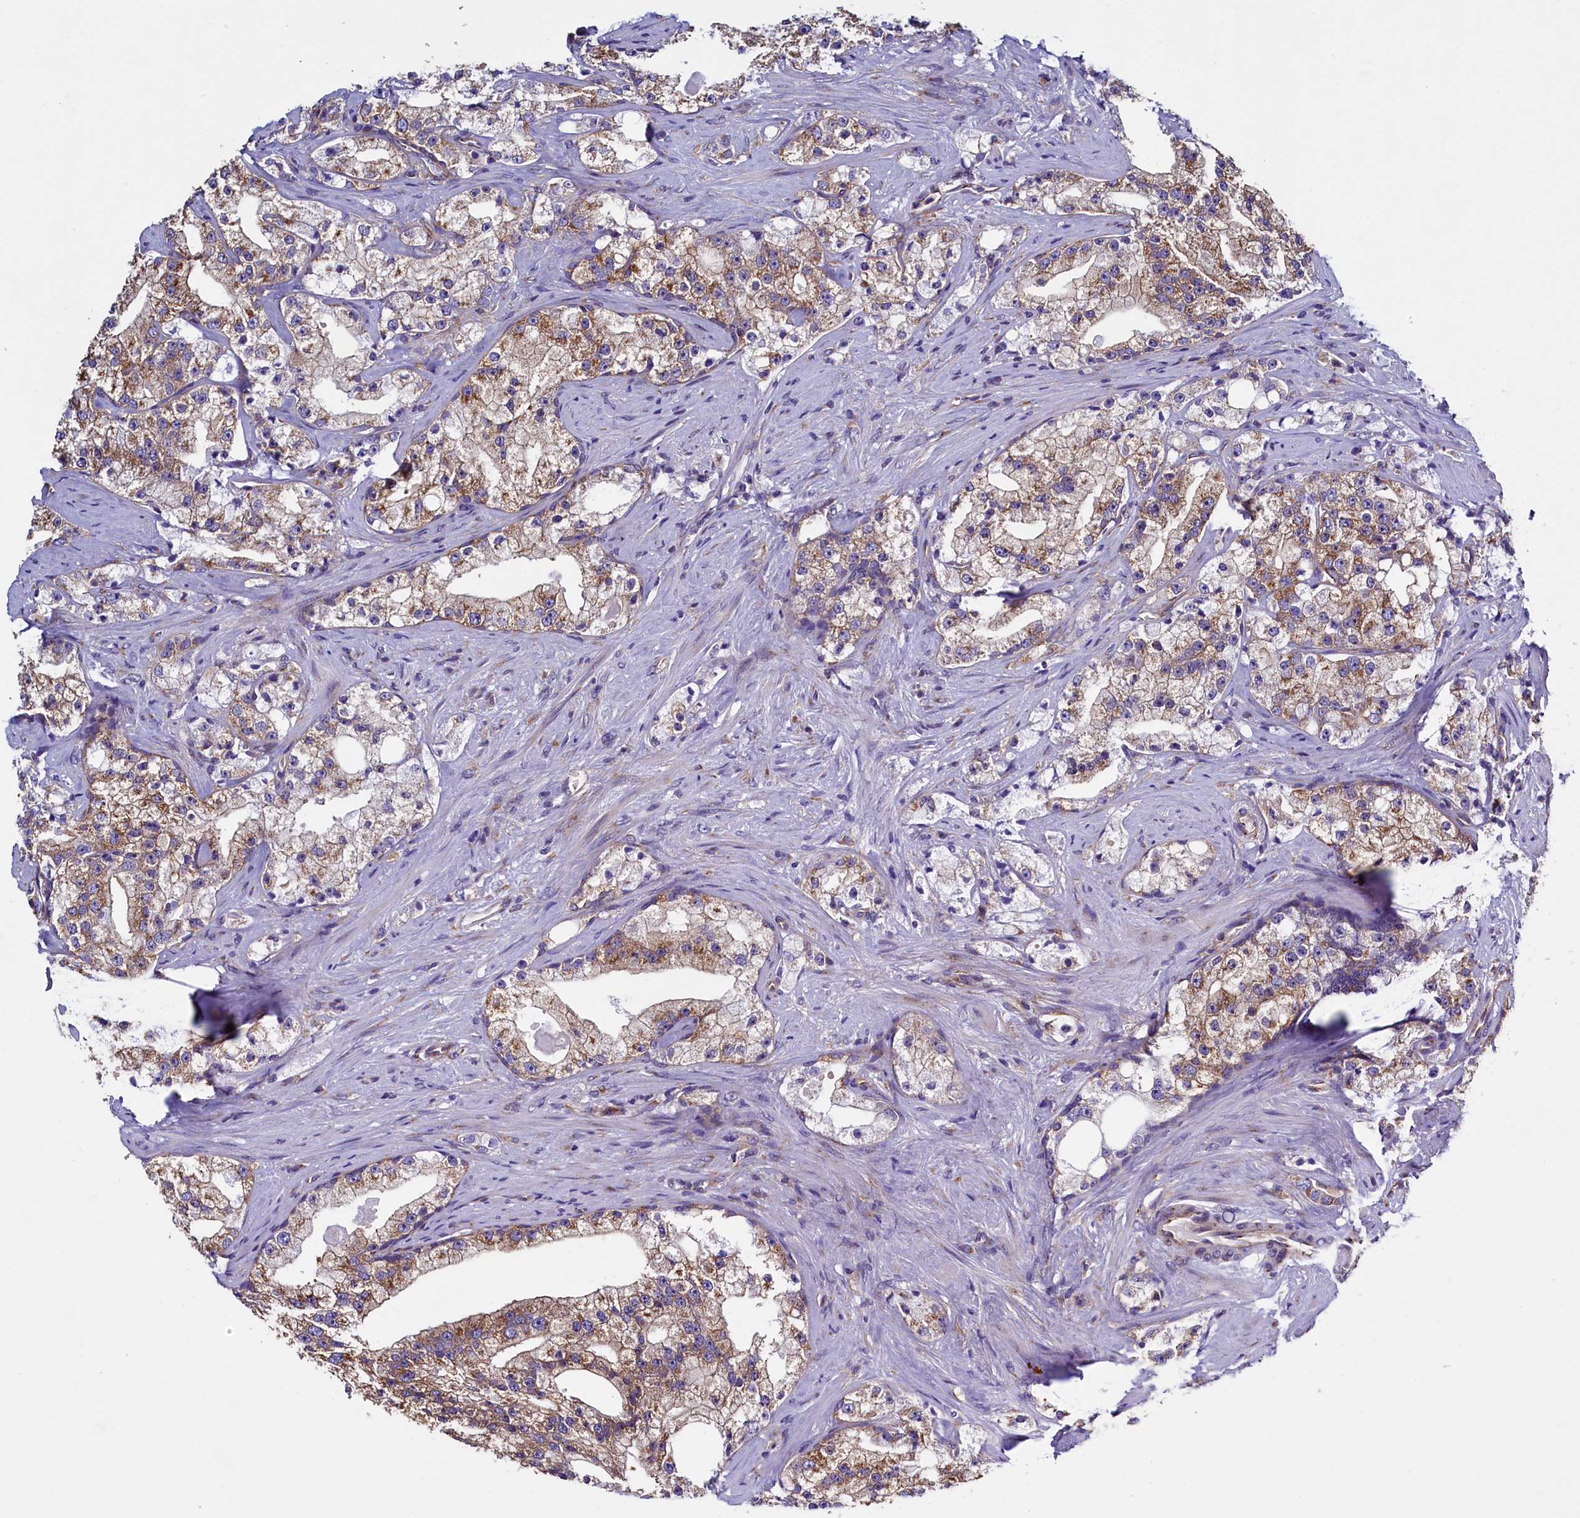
{"staining": {"intensity": "moderate", "quantity": ">75%", "location": "cytoplasmic/membranous"}, "tissue": "prostate cancer", "cell_type": "Tumor cells", "image_type": "cancer", "snomed": [{"axis": "morphology", "description": "Adenocarcinoma, High grade"}, {"axis": "topography", "description": "Prostate"}], "caption": "Tumor cells exhibit moderate cytoplasmic/membranous expression in about >75% of cells in prostate cancer (high-grade adenocarcinoma).", "gene": "GPR21", "patient": {"sex": "male", "age": 64}}